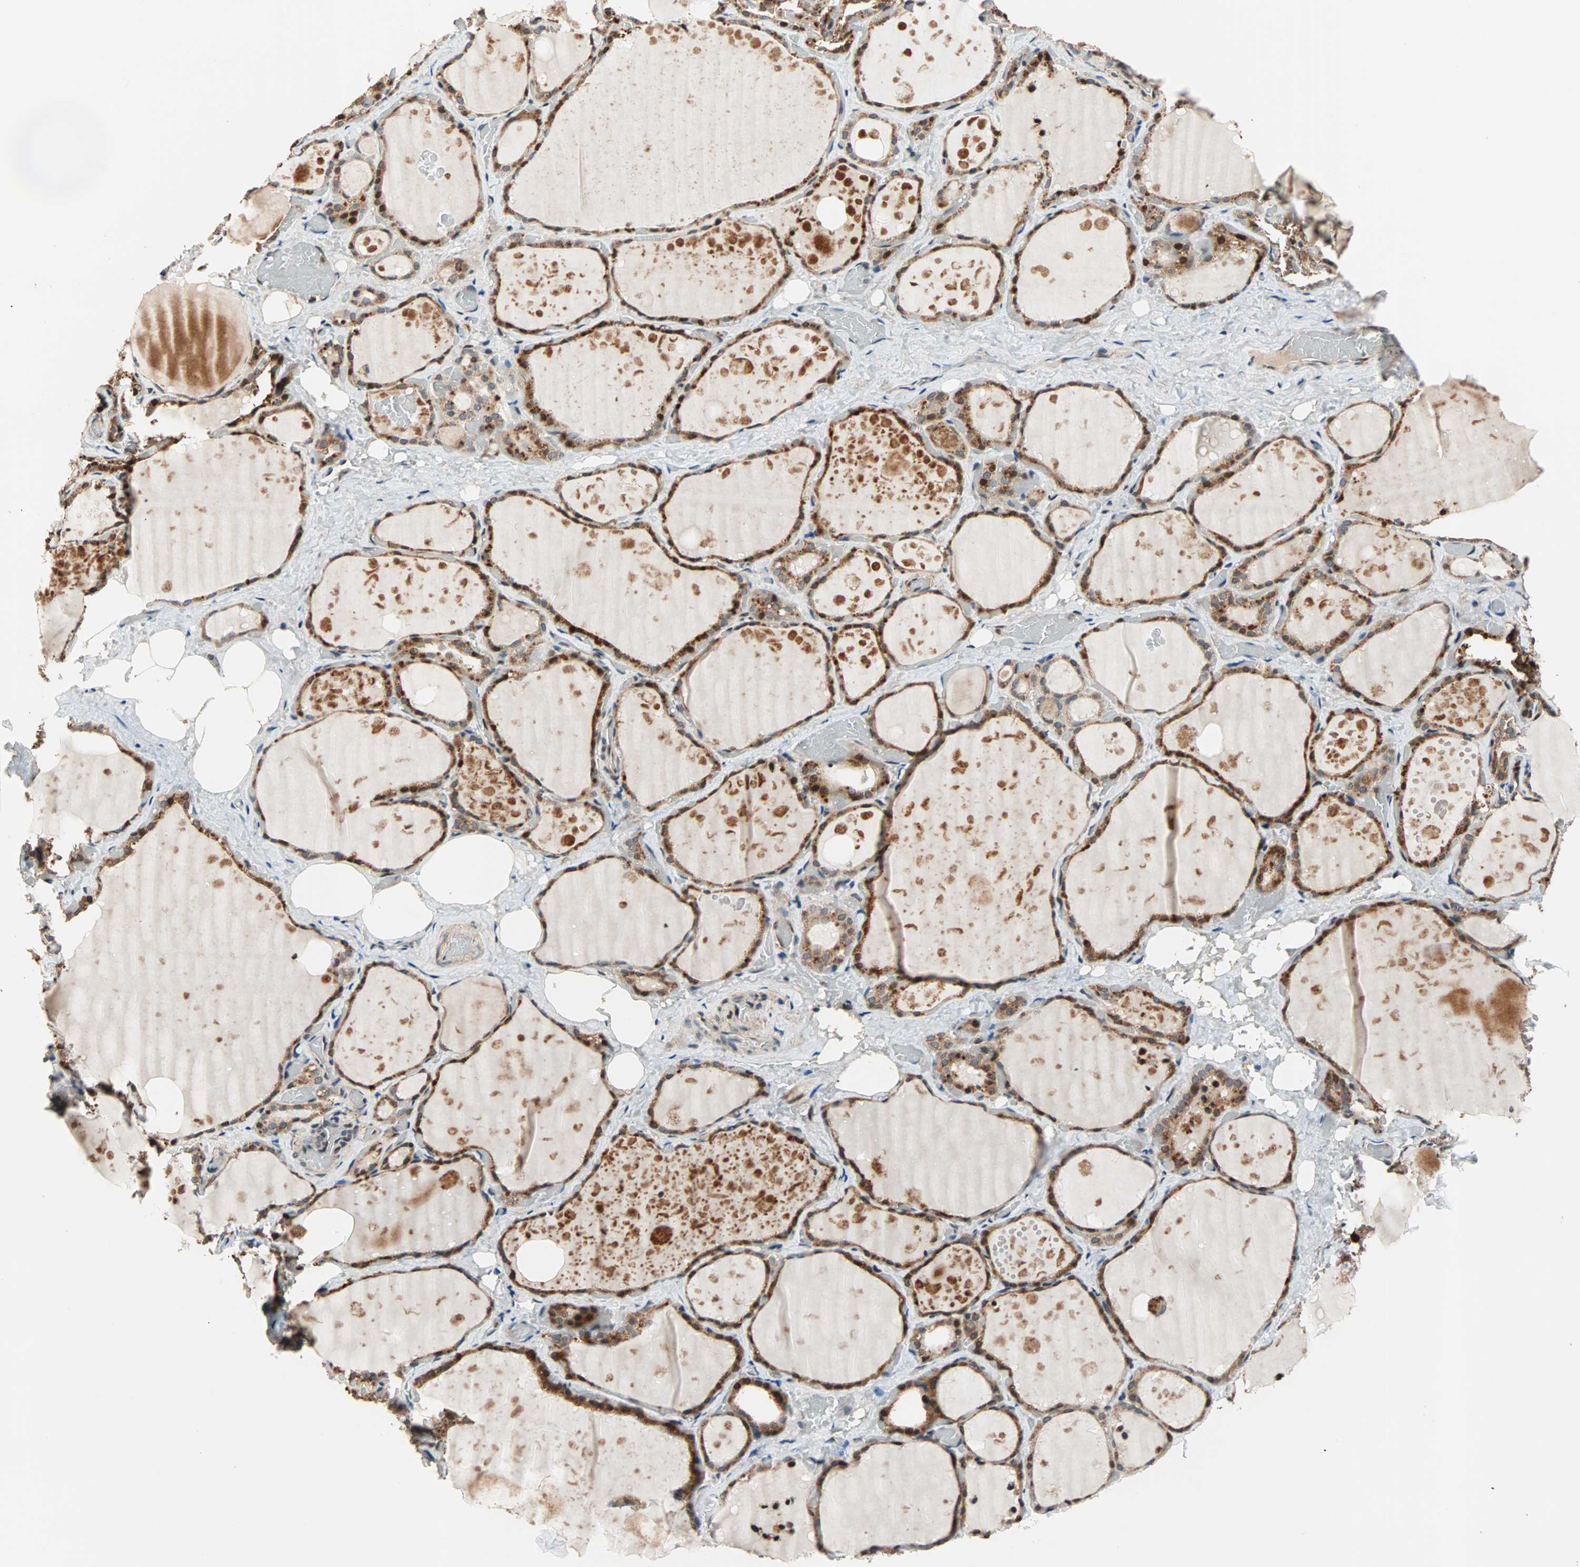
{"staining": {"intensity": "strong", "quantity": ">75%", "location": "cytoplasmic/membranous,nuclear"}, "tissue": "thyroid gland", "cell_type": "Glandular cells", "image_type": "normal", "snomed": [{"axis": "morphology", "description": "Normal tissue, NOS"}, {"axis": "topography", "description": "Thyroid gland"}], "caption": "Immunohistochemistry histopathology image of unremarkable thyroid gland: human thyroid gland stained using IHC exhibits high levels of strong protein expression localized specifically in the cytoplasmic/membranous,nuclear of glandular cells, appearing as a cytoplasmic/membranous,nuclear brown color.", "gene": "HECW1", "patient": {"sex": "male", "age": 61}}